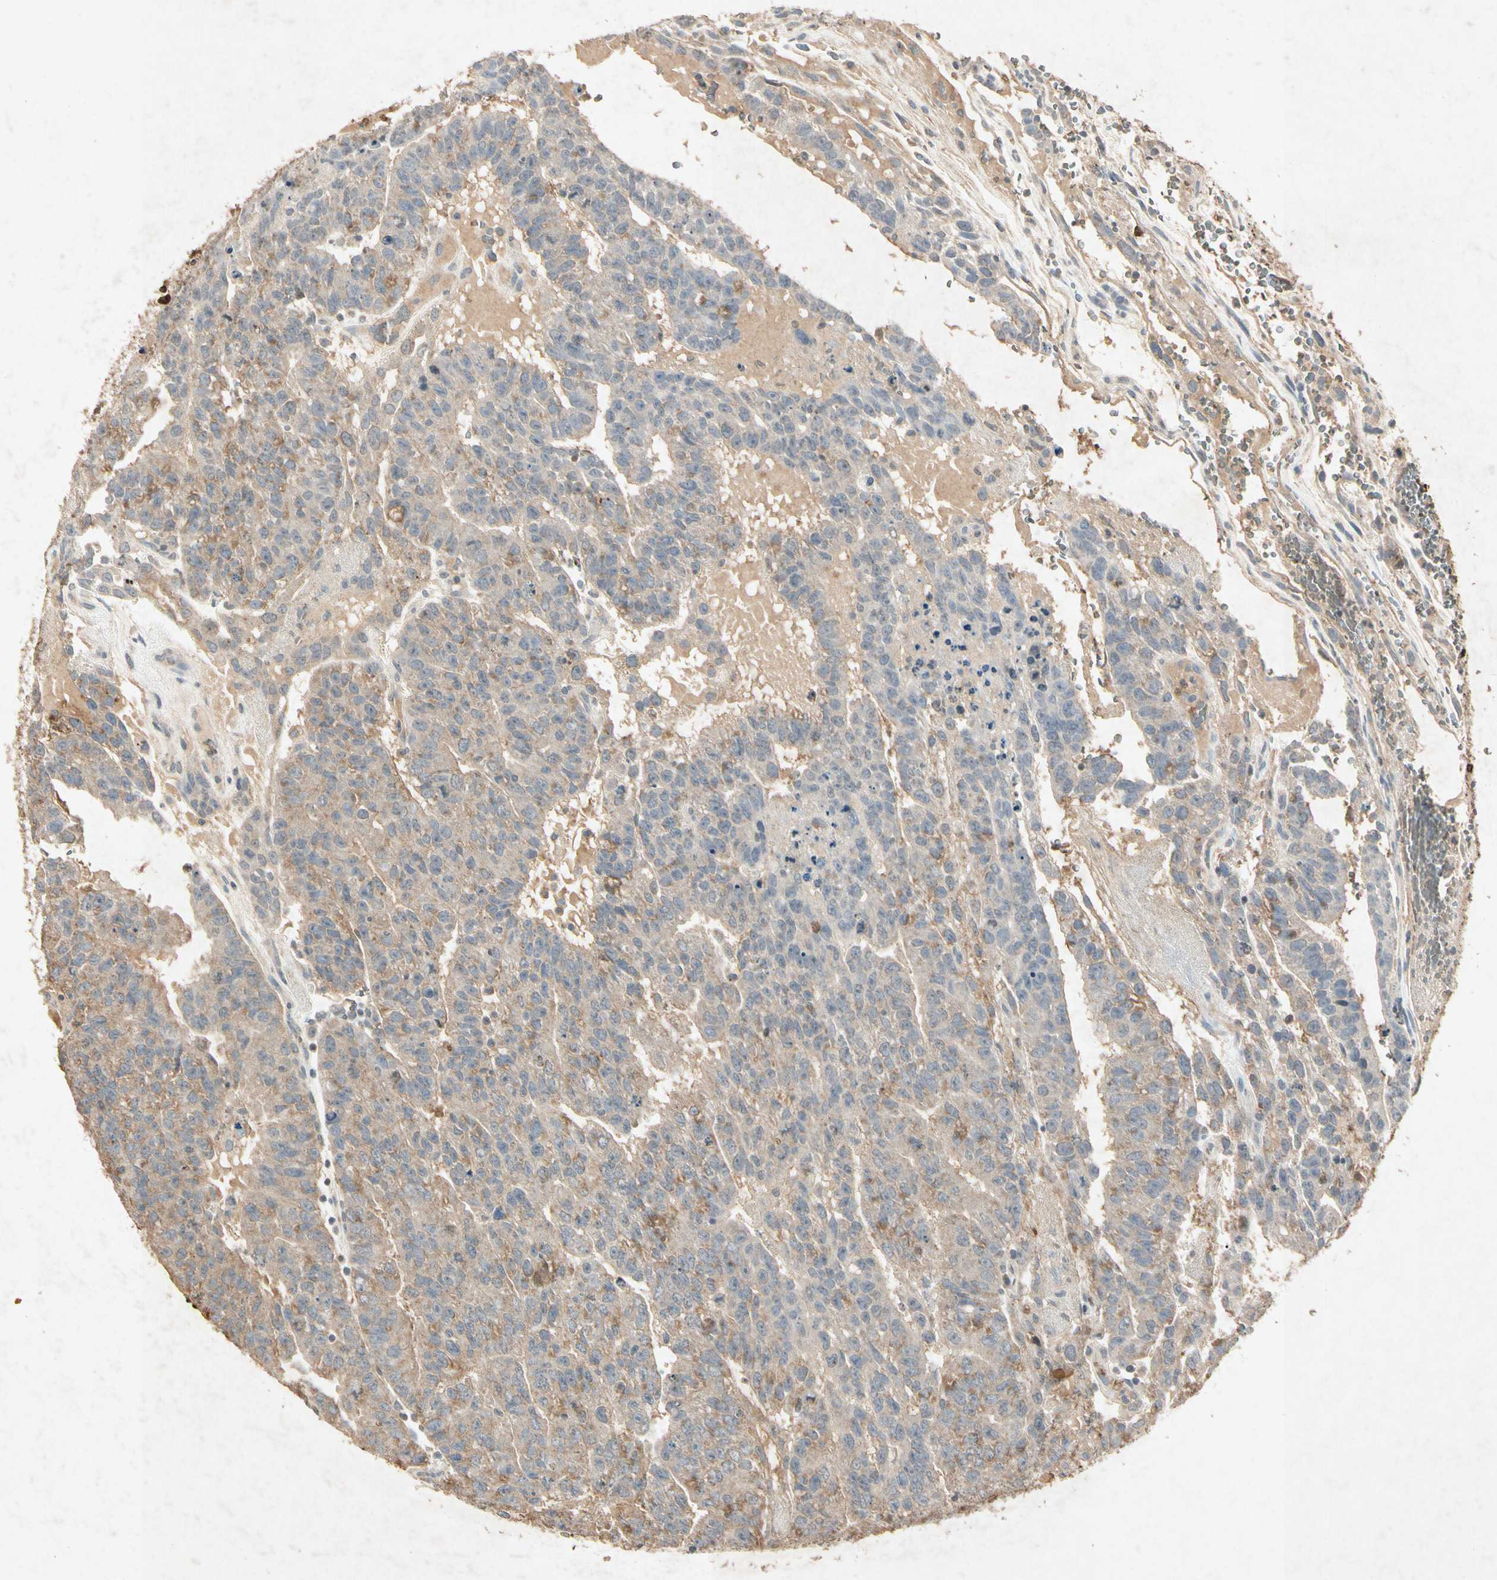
{"staining": {"intensity": "weak", "quantity": ">75%", "location": "cytoplasmic/membranous"}, "tissue": "testis cancer", "cell_type": "Tumor cells", "image_type": "cancer", "snomed": [{"axis": "morphology", "description": "Seminoma, NOS"}, {"axis": "morphology", "description": "Carcinoma, Embryonal, NOS"}, {"axis": "topography", "description": "Testis"}], "caption": "Embryonal carcinoma (testis) tissue exhibits weak cytoplasmic/membranous positivity in approximately >75% of tumor cells, visualized by immunohistochemistry.", "gene": "MSRB1", "patient": {"sex": "male", "age": 52}}